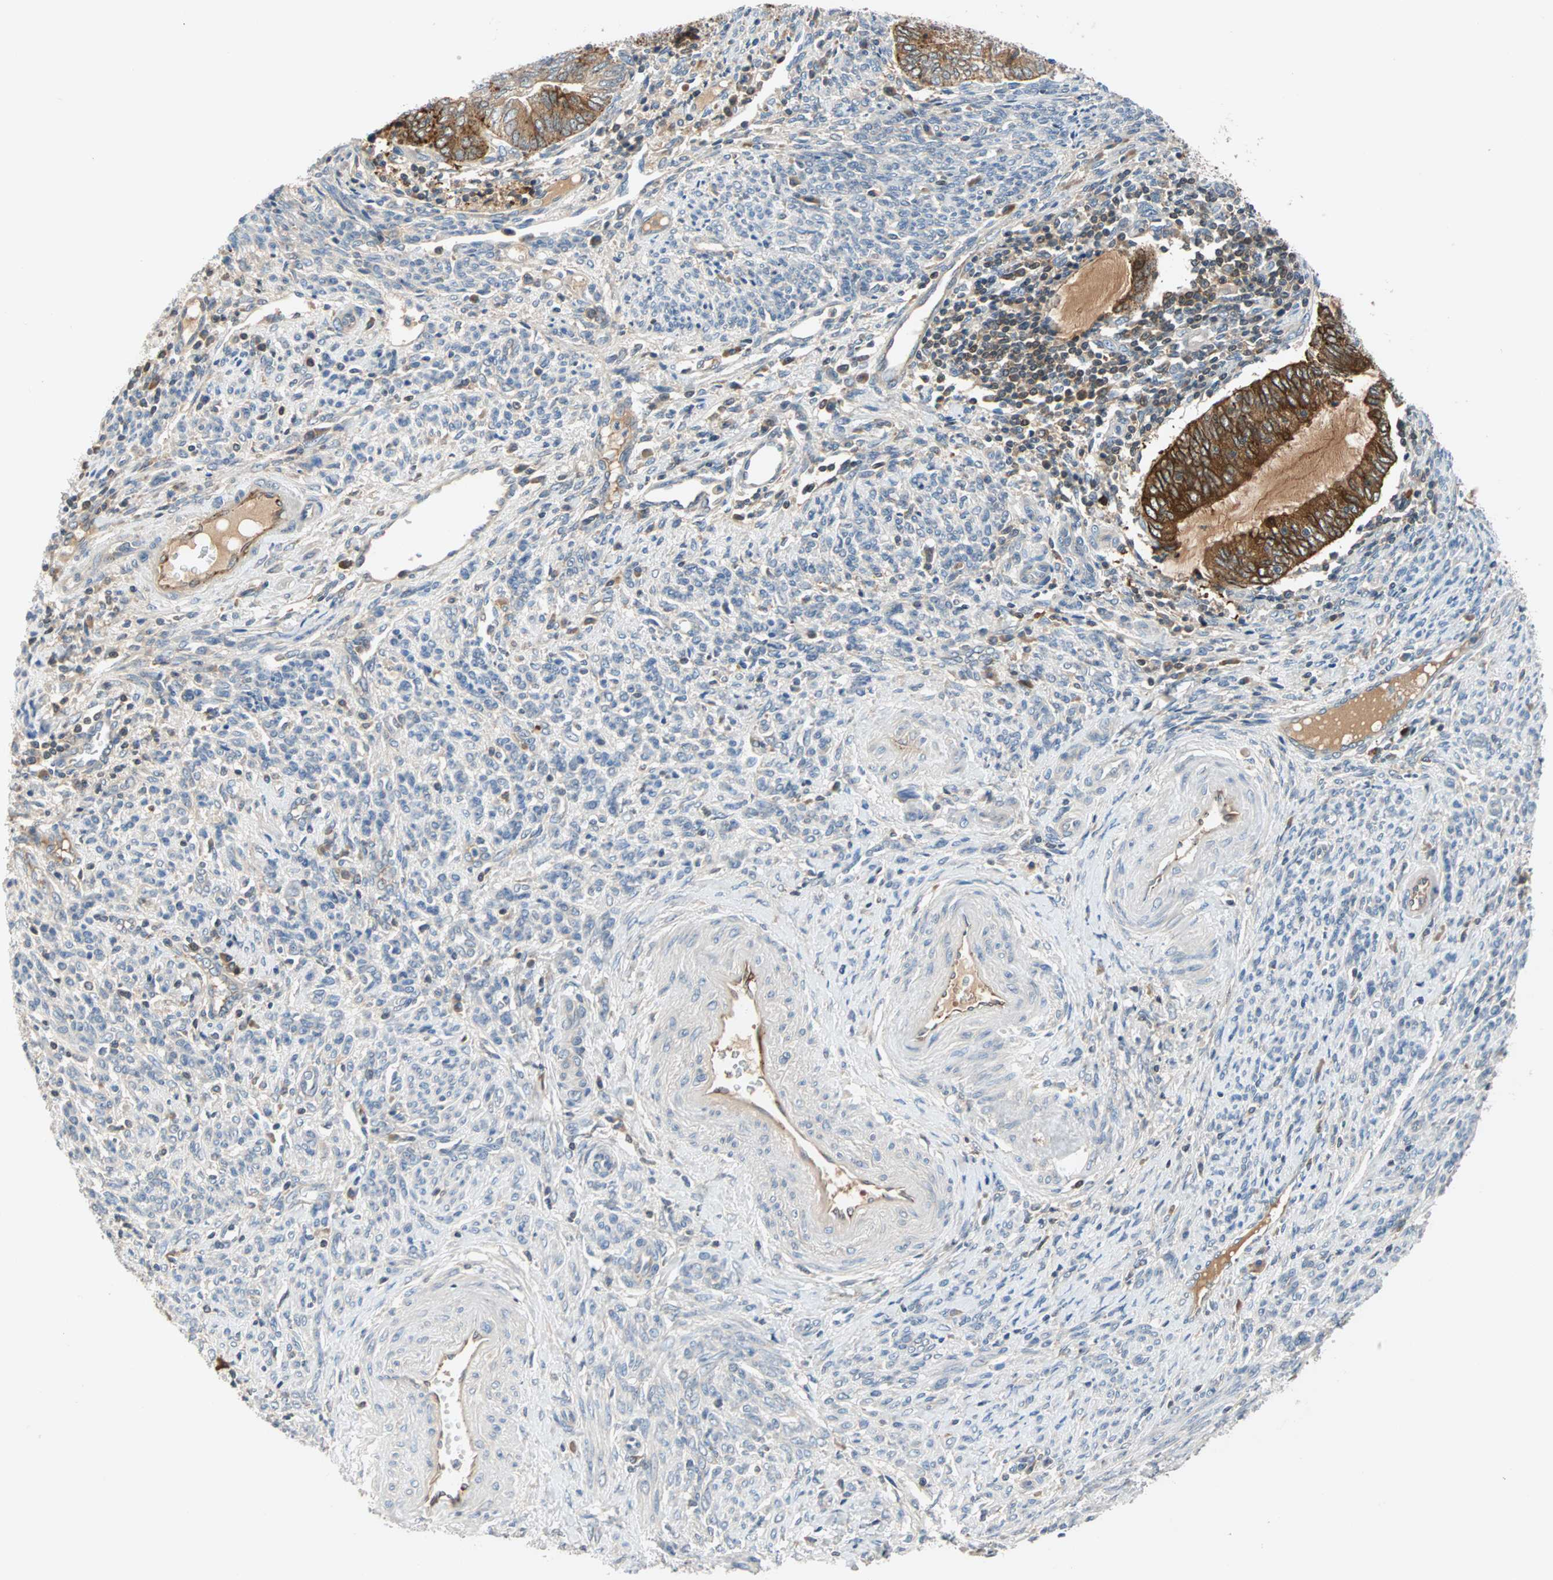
{"staining": {"intensity": "strong", "quantity": "<25%", "location": "cytoplasmic/membranous"}, "tissue": "endometrial cancer", "cell_type": "Tumor cells", "image_type": "cancer", "snomed": [{"axis": "morphology", "description": "Adenocarcinoma, NOS"}, {"axis": "topography", "description": "Uterus"}, {"axis": "topography", "description": "Endometrium"}], "caption": "Immunohistochemistry (IHC) of endometrial cancer (adenocarcinoma) exhibits medium levels of strong cytoplasmic/membranous staining in approximately <25% of tumor cells.", "gene": "MAP4K1", "patient": {"sex": "female", "age": 70}}